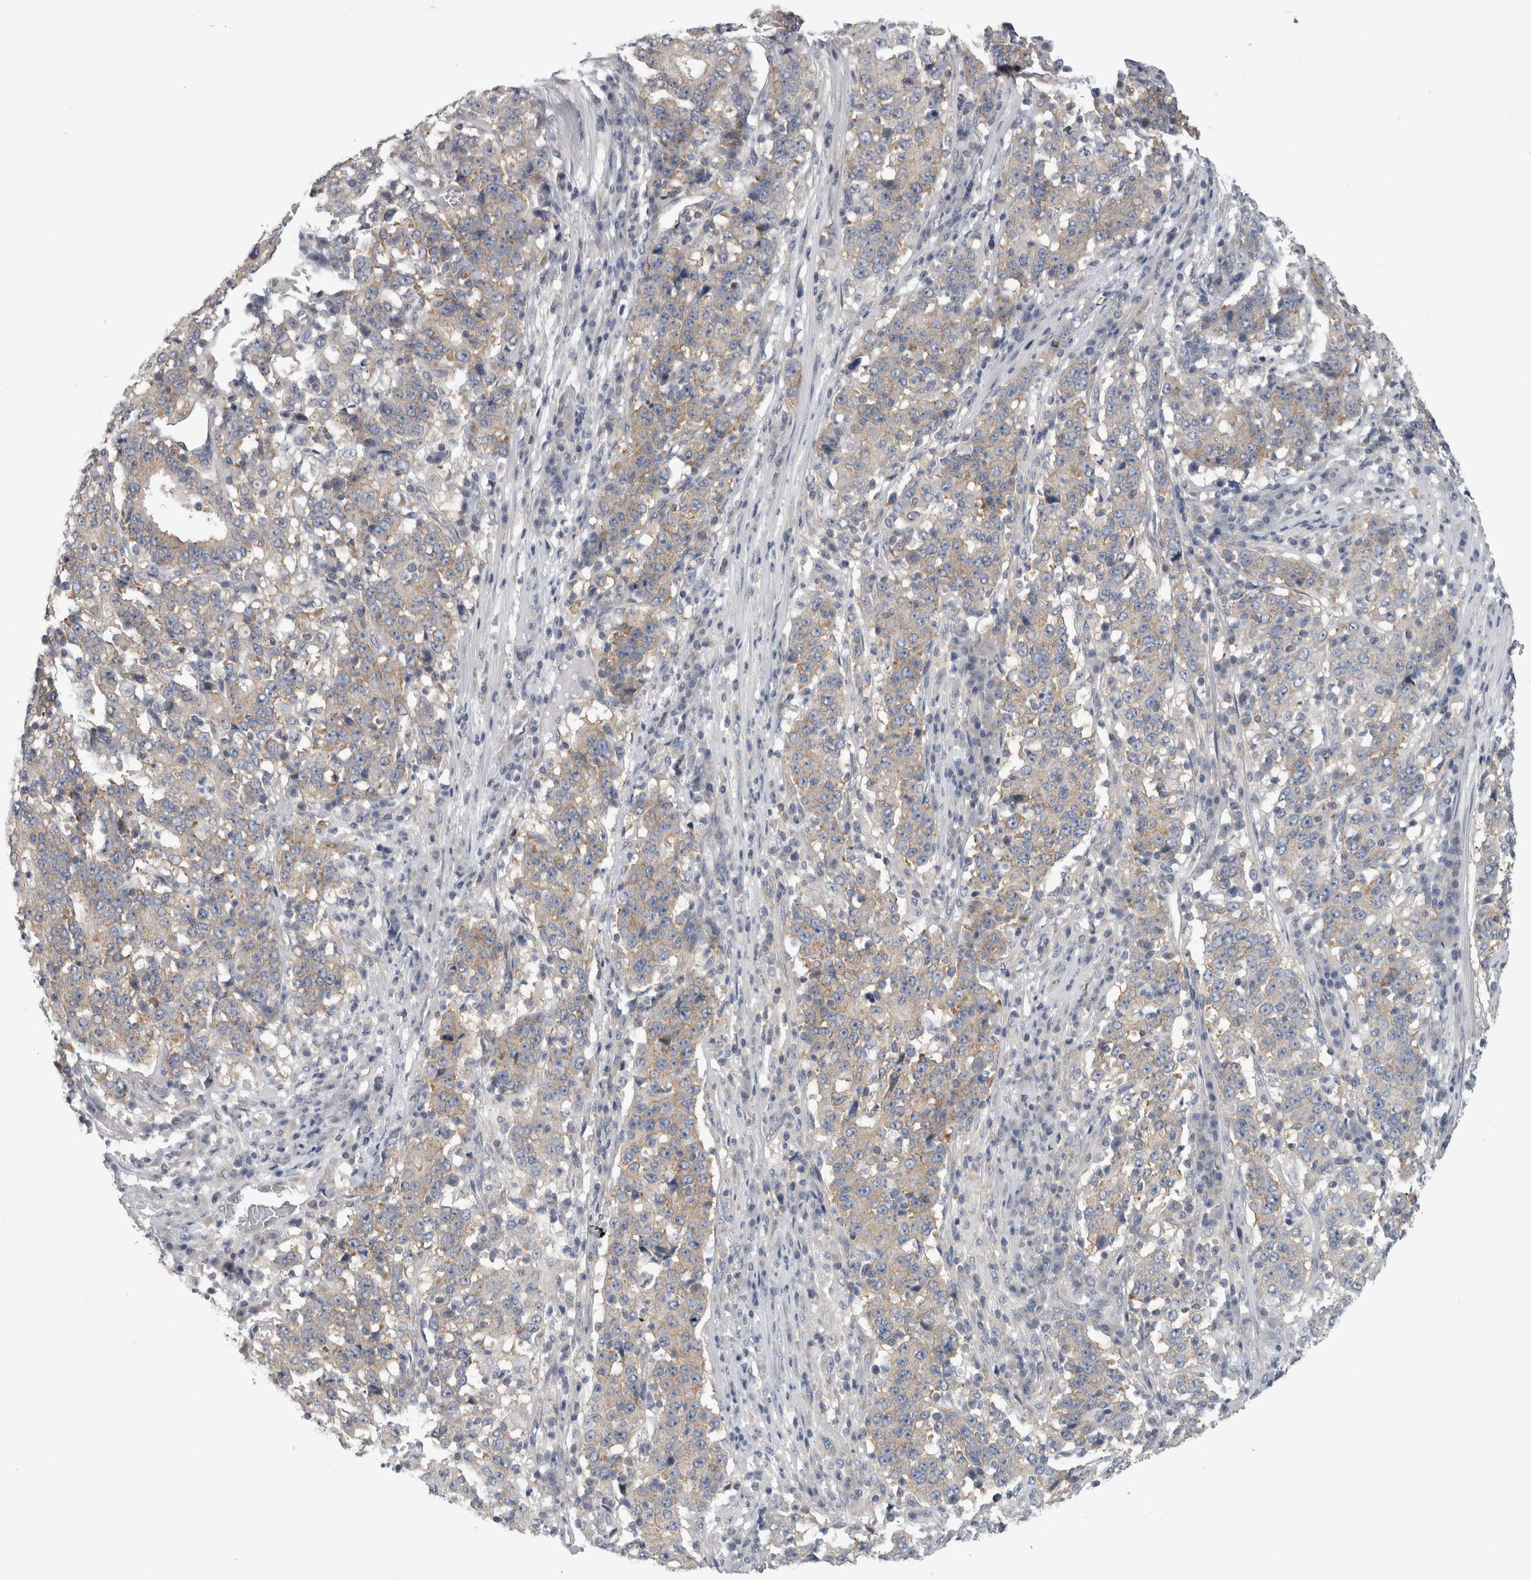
{"staining": {"intensity": "weak", "quantity": "25%-75%", "location": "cytoplasmic/membranous"}, "tissue": "stomach cancer", "cell_type": "Tumor cells", "image_type": "cancer", "snomed": [{"axis": "morphology", "description": "Adenocarcinoma, NOS"}, {"axis": "topography", "description": "Stomach"}], "caption": "Stomach adenocarcinoma stained with a brown dye exhibits weak cytoplasmic/membranous positive positivity in about 25%-75% of tumor cells.", "gene": "PRRC2C", "patient": {"sex": "male", "age": 59}}